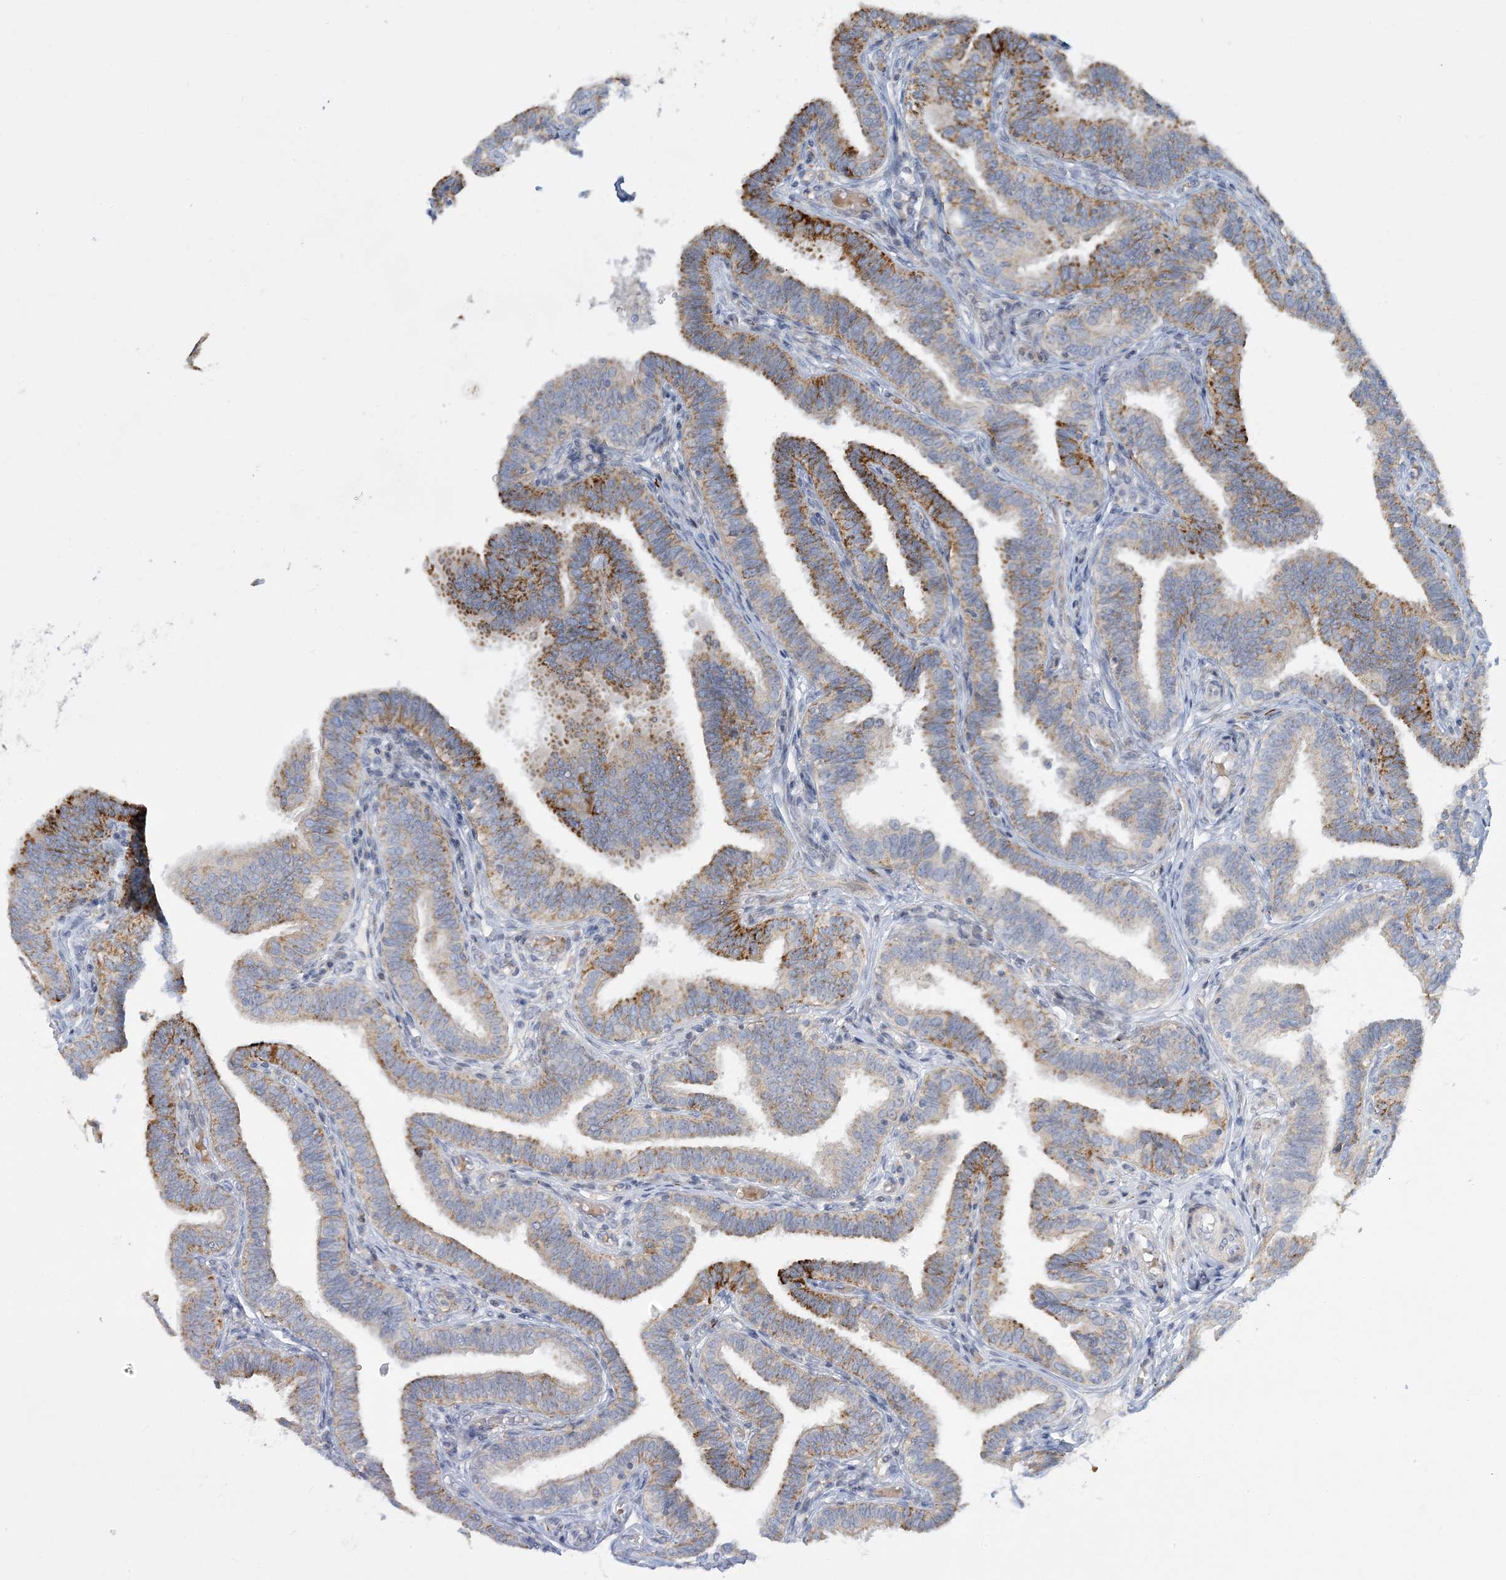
{"staining": {"intensity": "strong", "quantity": "<25%", "location": "cytoplasmic/membranous"}, "tissue": "fallopian tube", "cell_type": "Glandular cells", "image_type": "normal", "snomed": [{"axis": "morphology", "description": "Normal tissue, NOS"}, {"axis": "topography", "description": "Fallopian tube"}], "caption": "Immunohistochemistry (IHC) of benign human fallopian tube displays medium levels of strong cytoplasmic/membranous staining in about <25% of glandular cells. Using DAB (brown) and hematoxylin (blue) stains, captured at high magnification using brightfield microscopy.", "gene": "LTN1", "patient": {"sex": "female", "age": 39}}